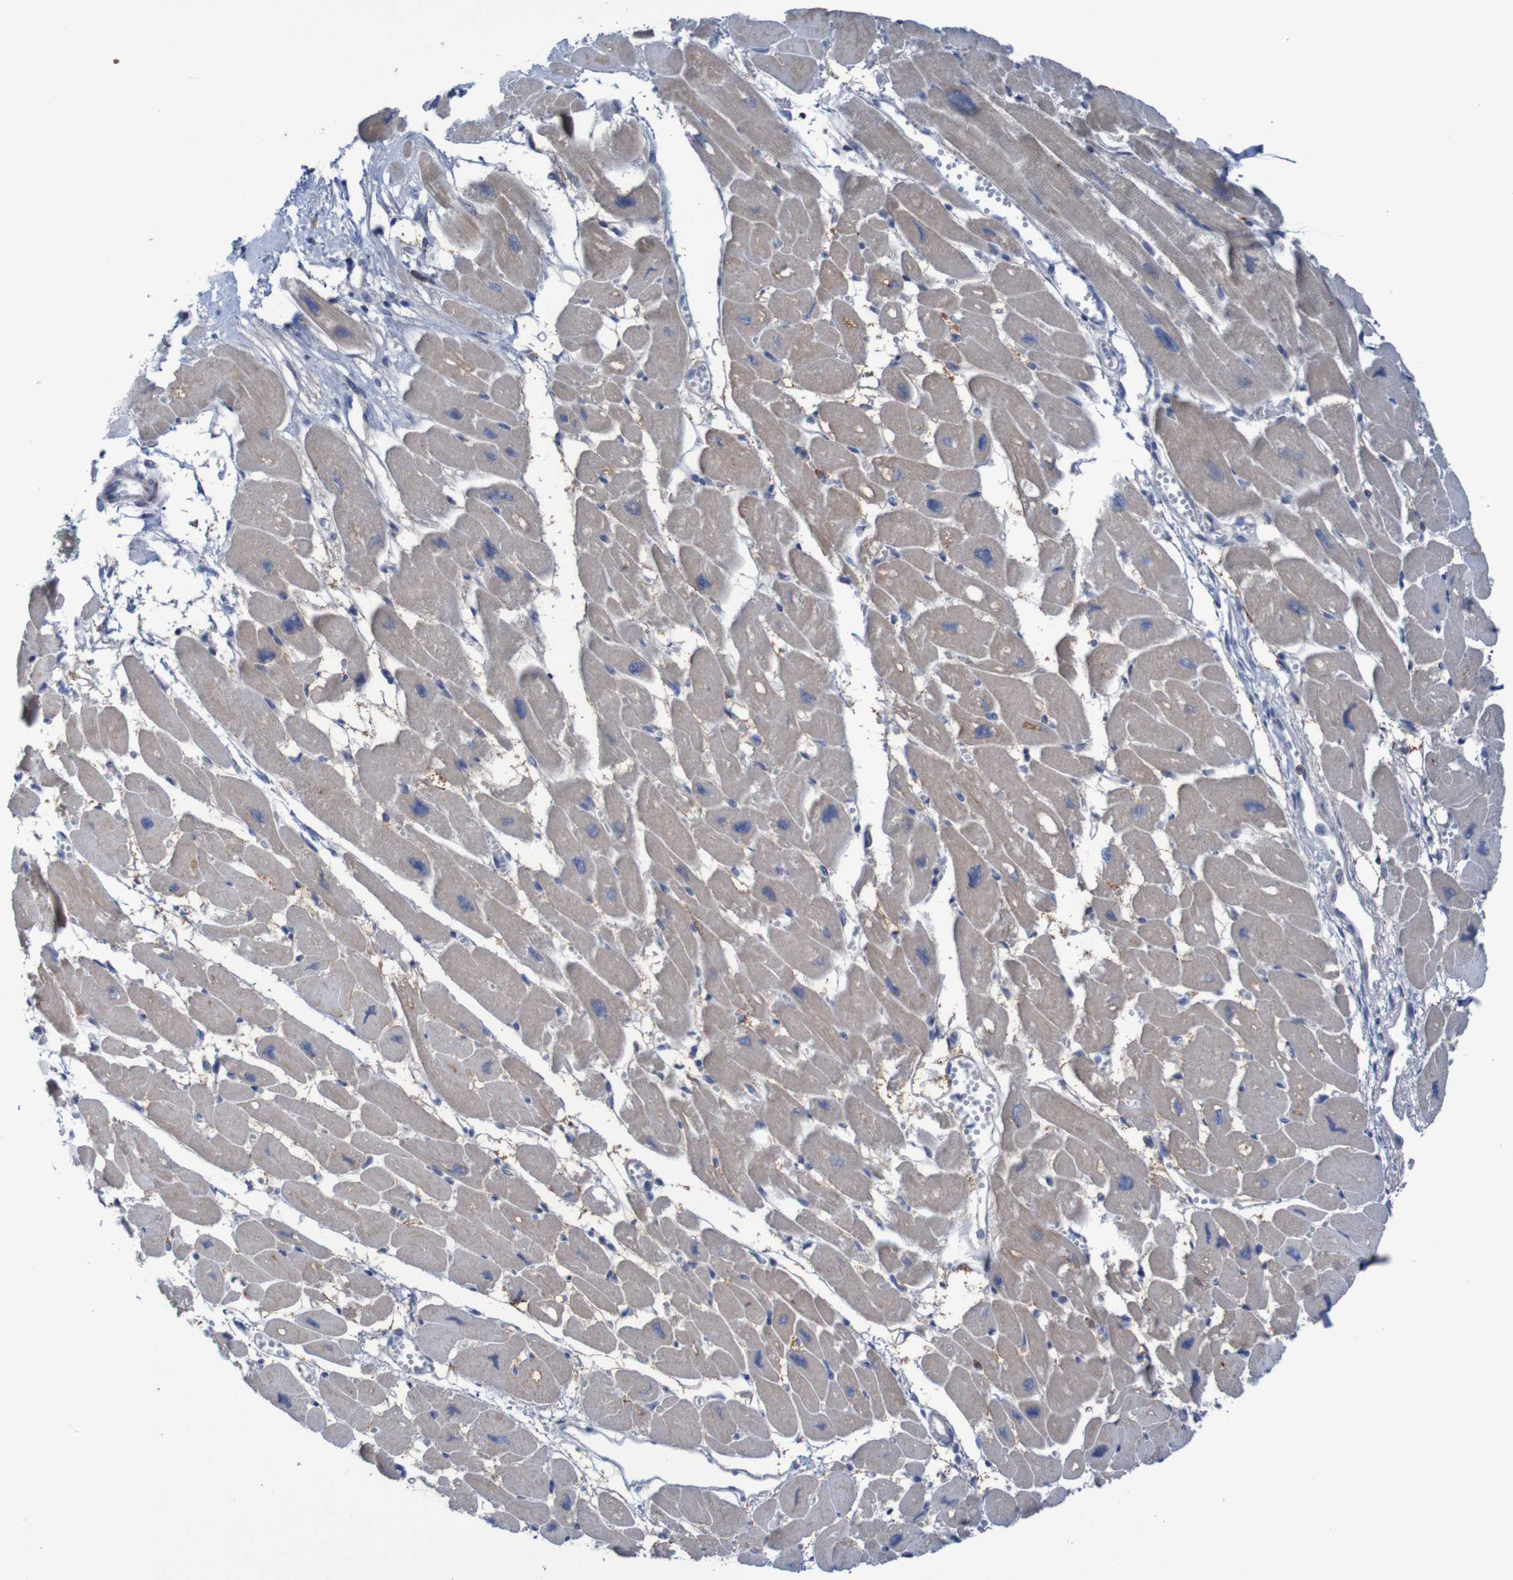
{"staining": {"intensity": "moderate", "quantity": "25%-75%", "location": "cytoplasmic/membranous"}, "tissue": "heart muscle", "cell_type": "Cardiomyocytes", "image_type": "normal", "snomed": [{"axis": "morphology", "description": "Normal tissue, NOS"}, {"axis": "topography", "description": "Heart"}], "caption": "Brown immunohistochemical staining in normal heart muscle demonstrates moderate cytoplasmic/membranous positivity in approximately 25%-75% of cardiomyocytes. The staining is performed using DAB brown chromogen to label protein expression. The nuclei are counter-stained blue using hematoxylin.", "gene": "ANGPT4", "patient": {"sex": "female", "age": 54}}